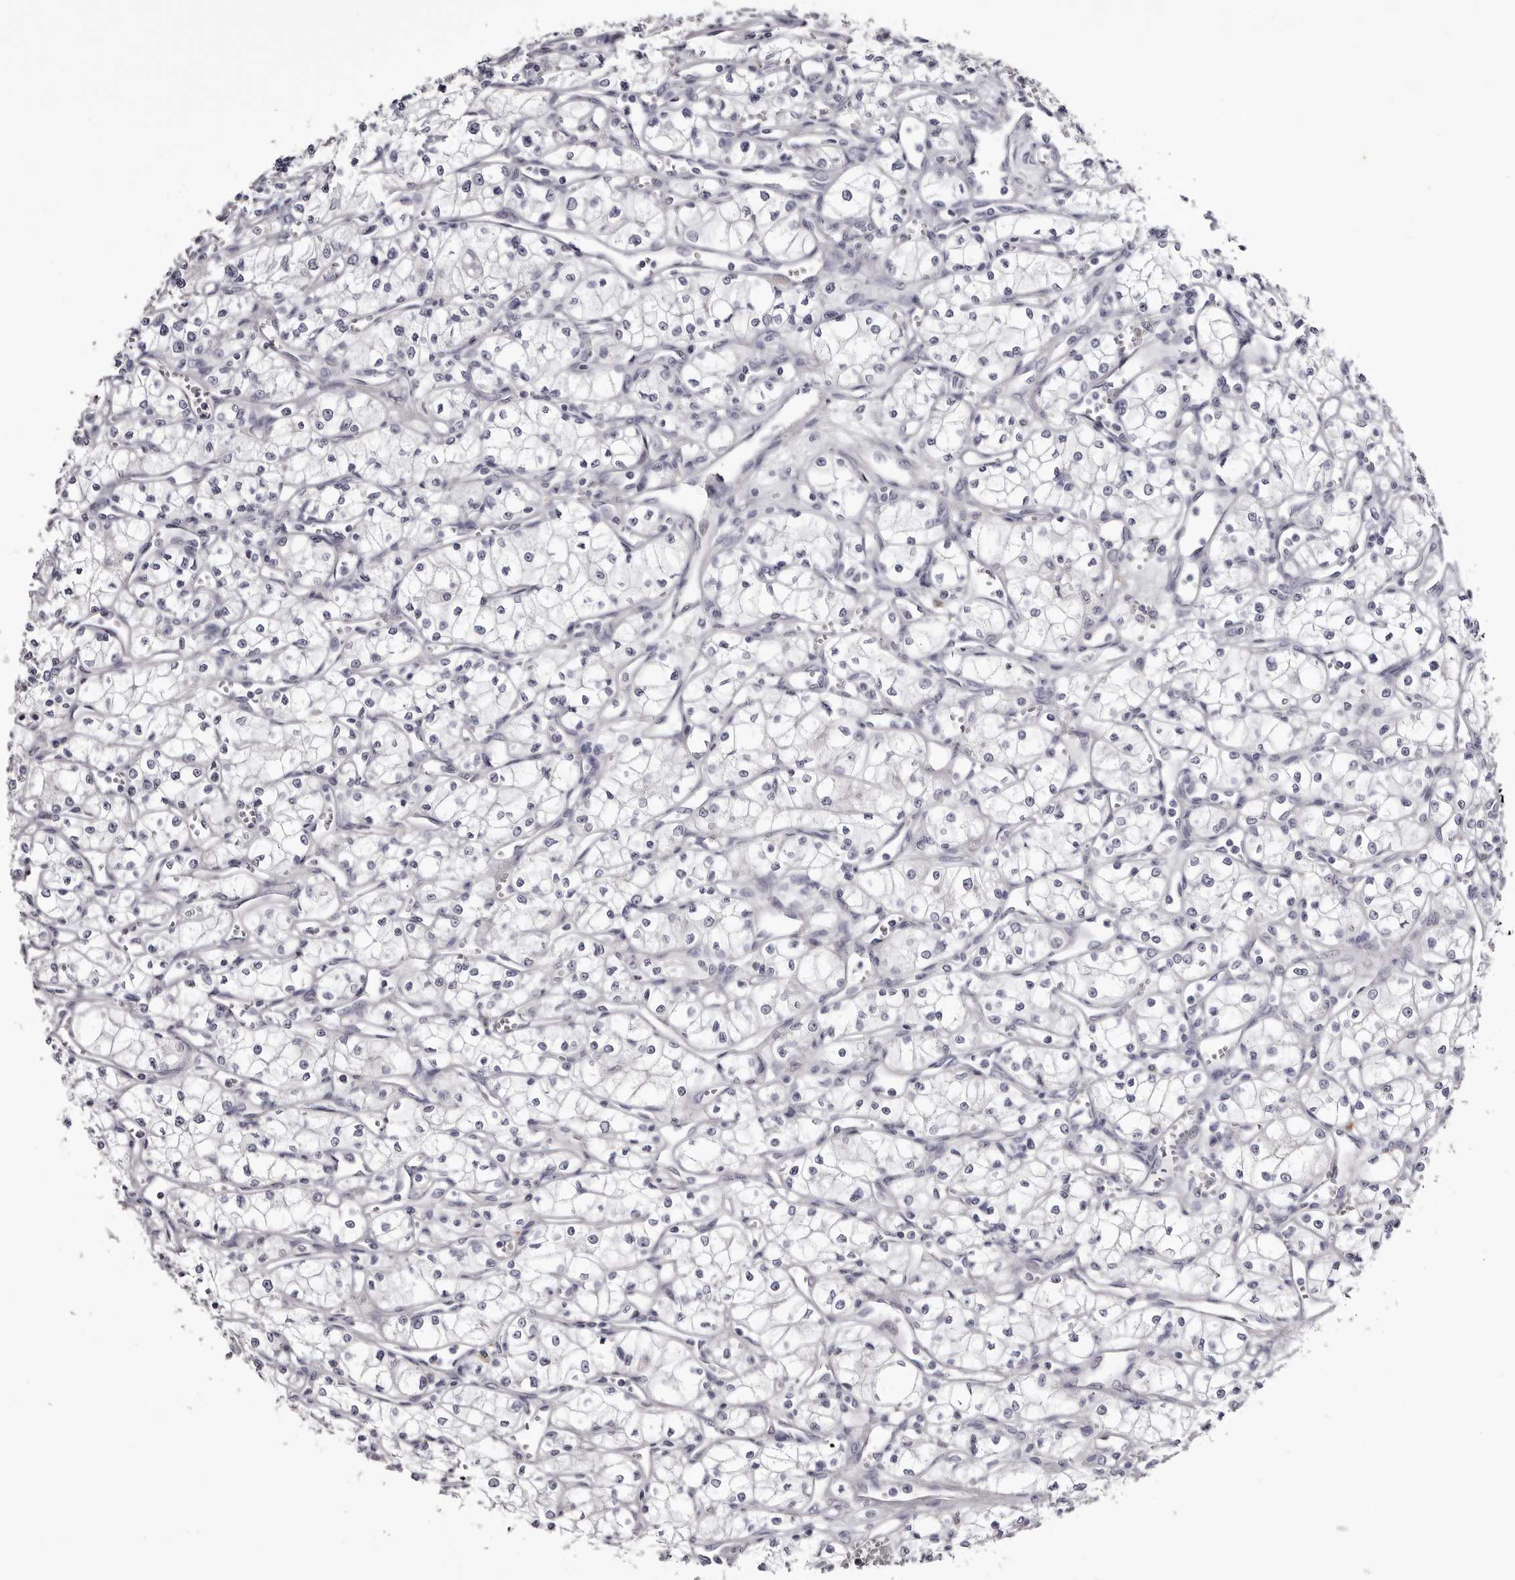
{"staining": {"intensity": "negative", "quantity": "none", "location": "none"}, "tissue": "renal cancer", "cell_type": "Tumor cells", "image_type": "cancer", "snomed": [{"axis": "morphology", "description": "Adenocarcinoma, NOS"}, {"axis": "topography", "description": "Kidney"}], "caption": "Tumor cells show no significant positivity in renal cancer.", "gene": "CA6", "patient": {"sex": "male", "age": 59}}